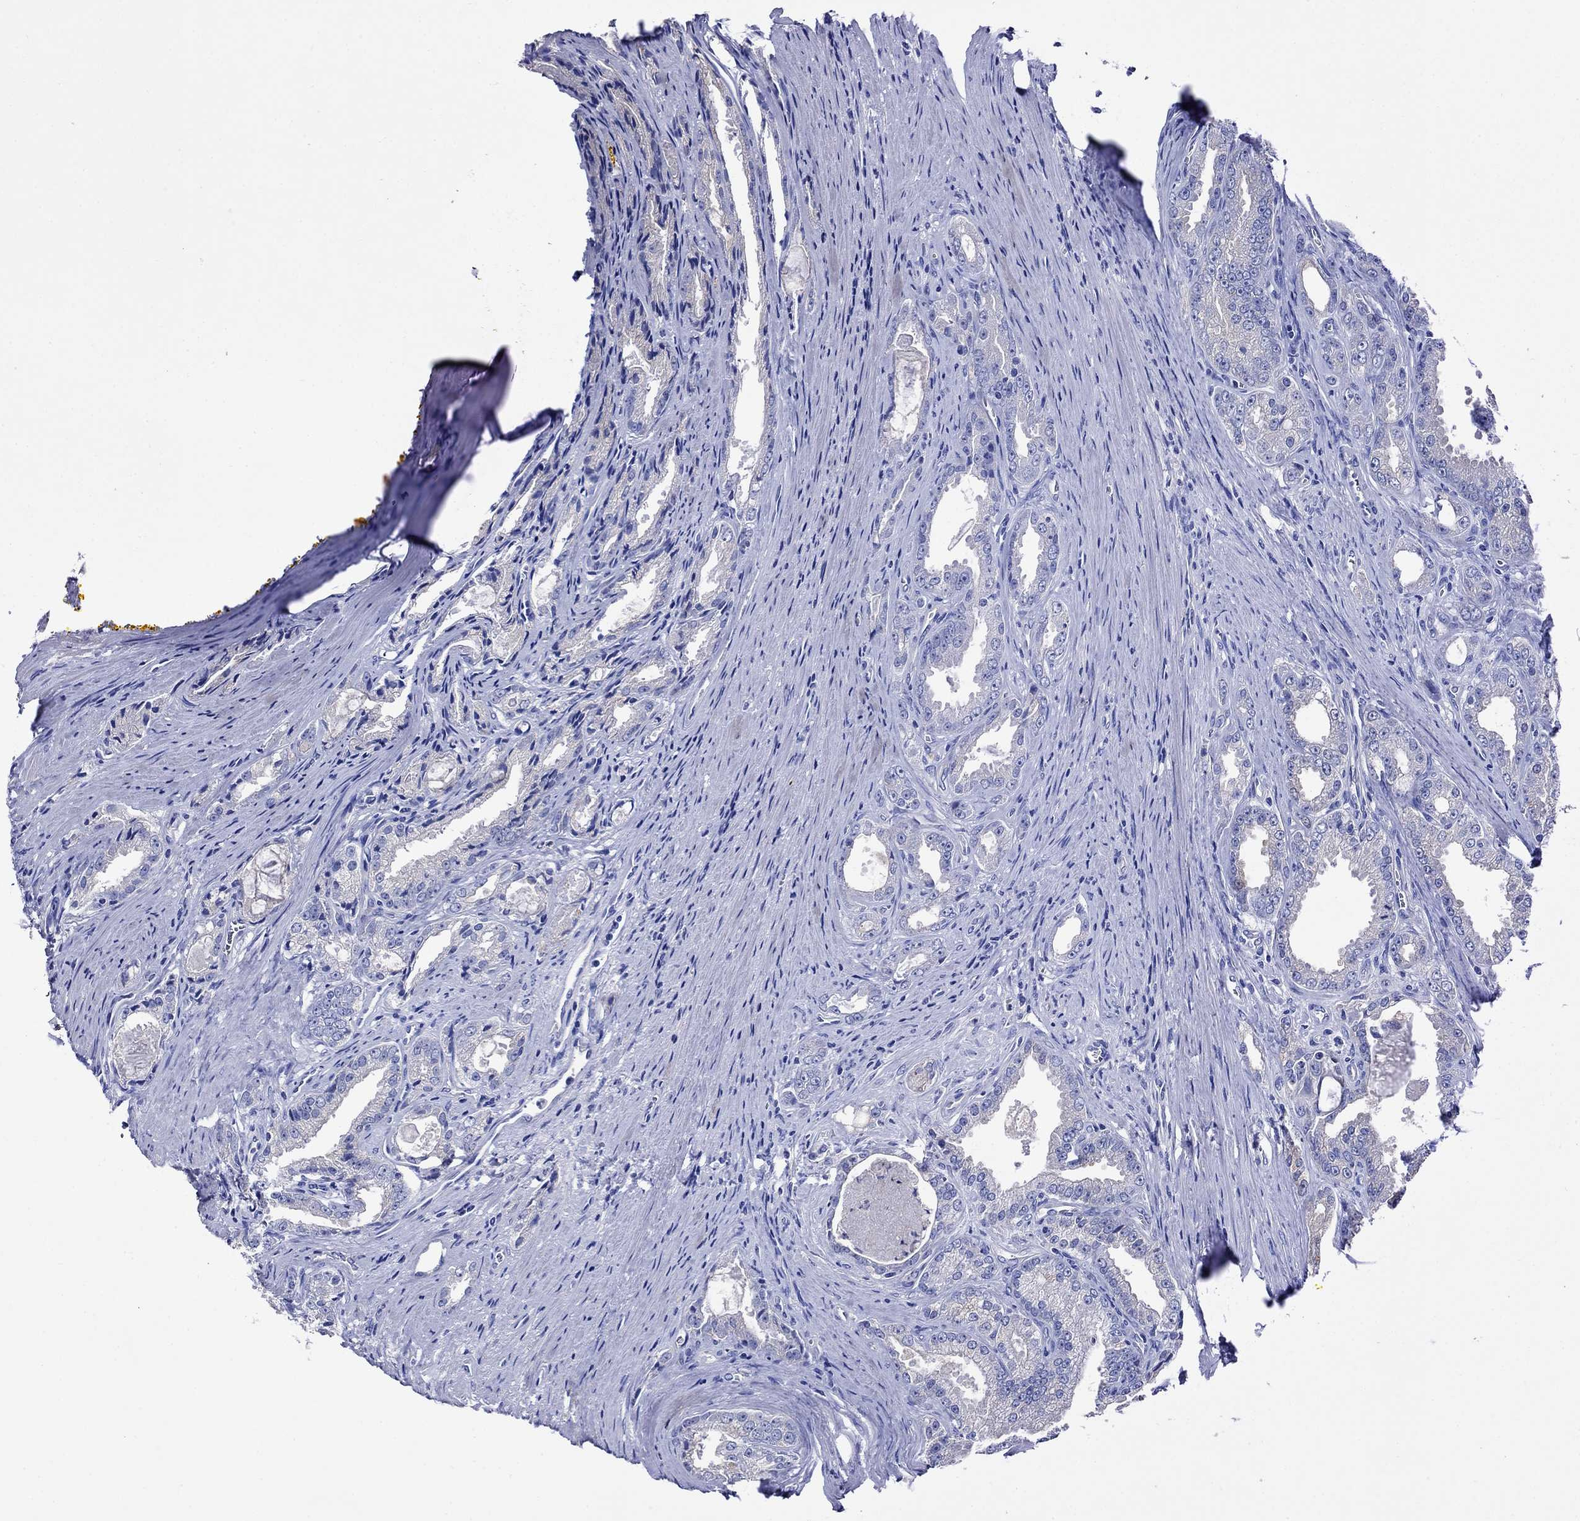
{"staining": {"intensity": "negative", "quantity": "none", "location": "none"}, "tissue": "prostate cancer", "cell_type": "Tumor cells", "image_type": "cancer", "snomed": [{"axis": "morphology", "description": "Adenocarcinoma, NOS"}, {"axis": "morphology", "description": "Adenocarcinoma, High grade"}, {"axis": "topography", "description": "Prostate"}], "caption": "Prostate adenocarcinoma (high-grade) was stained to show a protein in brown. There is no significant expression in tumor cells. (DAB (3,3'-diaminobenzidine) IHC with hematoxylin counter stain).", "gene": "SCG2", "patient": {"sex": "male", "age": 70}}